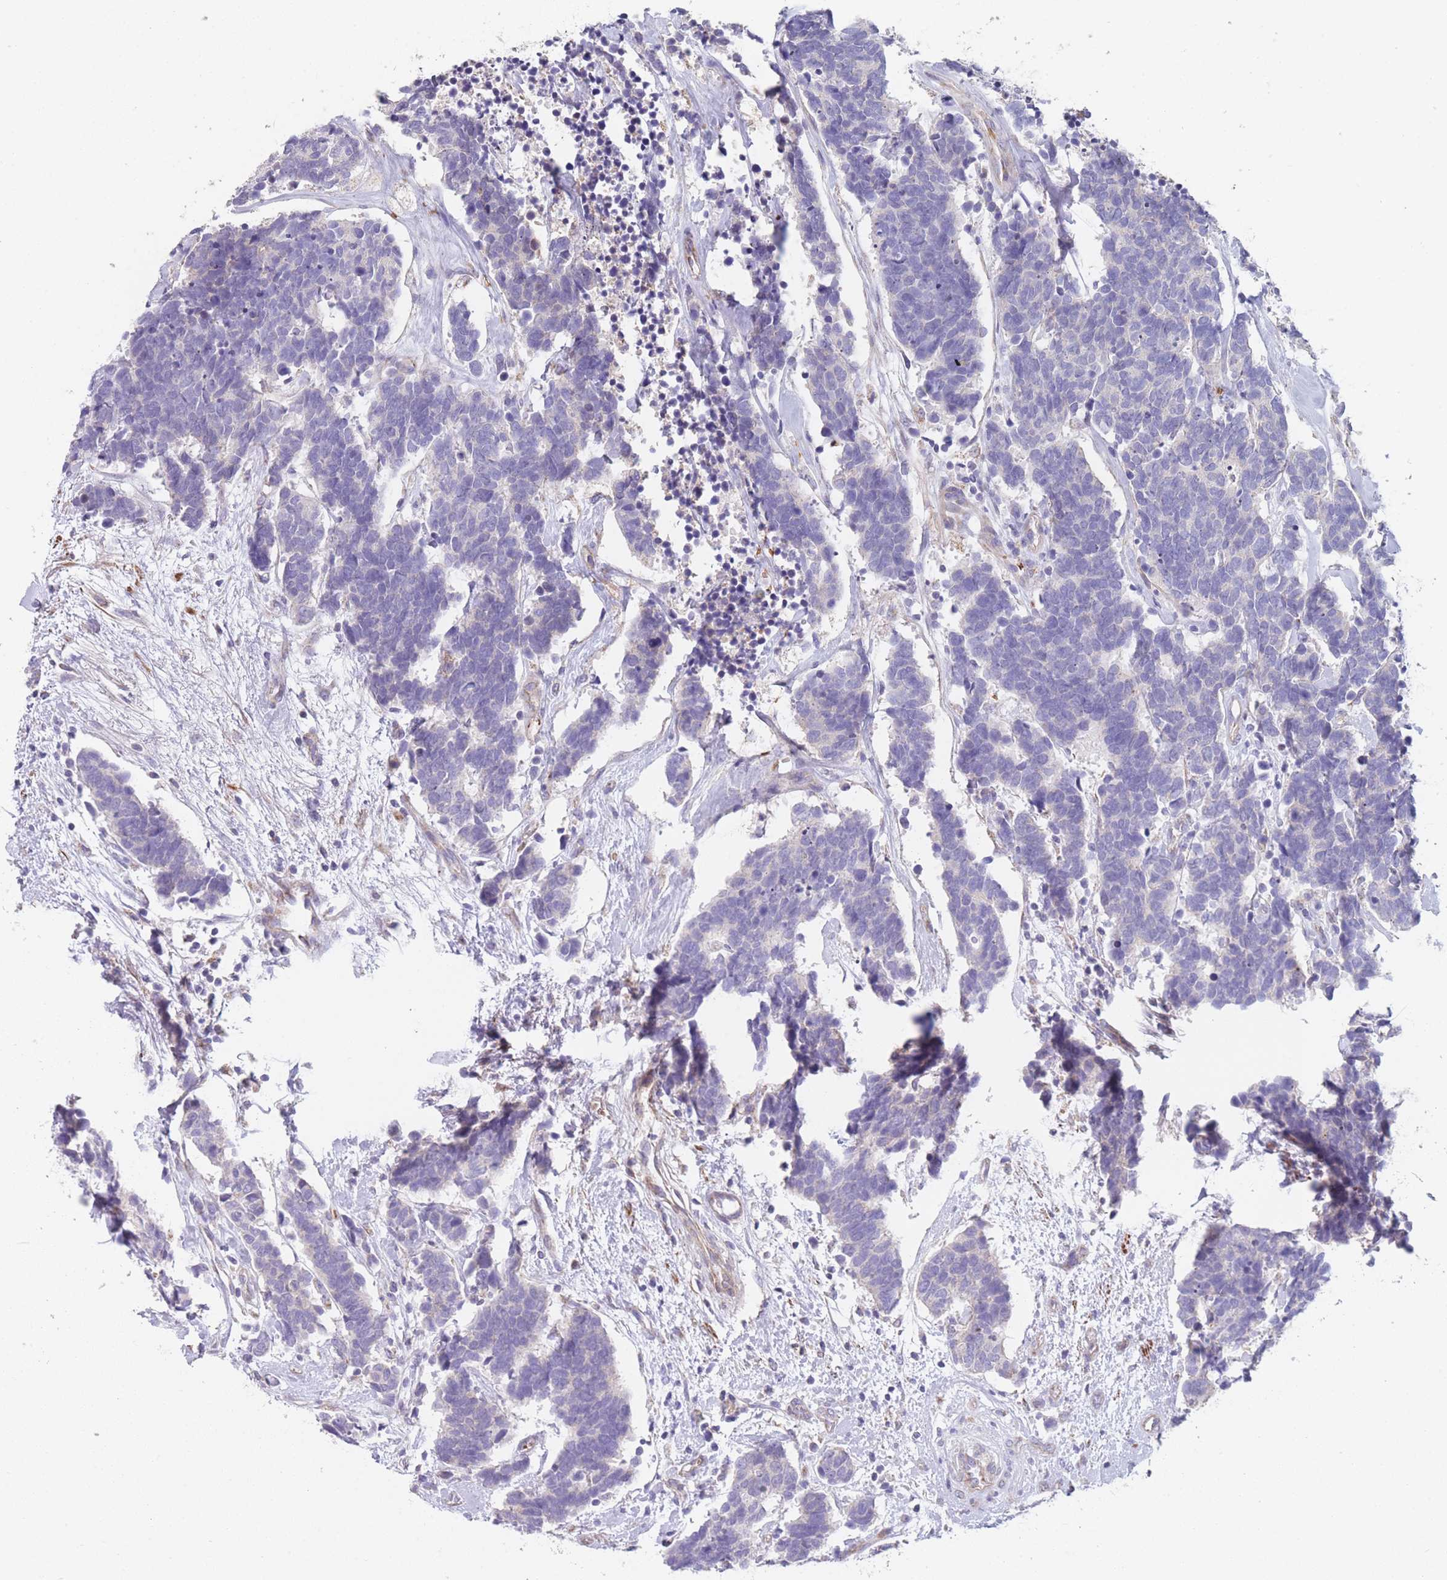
{"staining": {"intensity": "negative", "quantity": "none", "location": "none"}, "tissue": "carcinoid", "cell_type": "Tumor cells", "image_type": "cancer", "snomed": [{"axis": "morphology", "description": "Carcinoma, NOS"}, {"axis": "morphology", "description": "Carcinoid, malignant, NOS"}, {"axis": "topography", "description": "Urinary bladder"}], "caption": "A micrograph of human carcinoid (malignant) is negative for staining in tumor cells.", "gene": "SMPD4", "patient": {"sex": "male", "age": 57}}